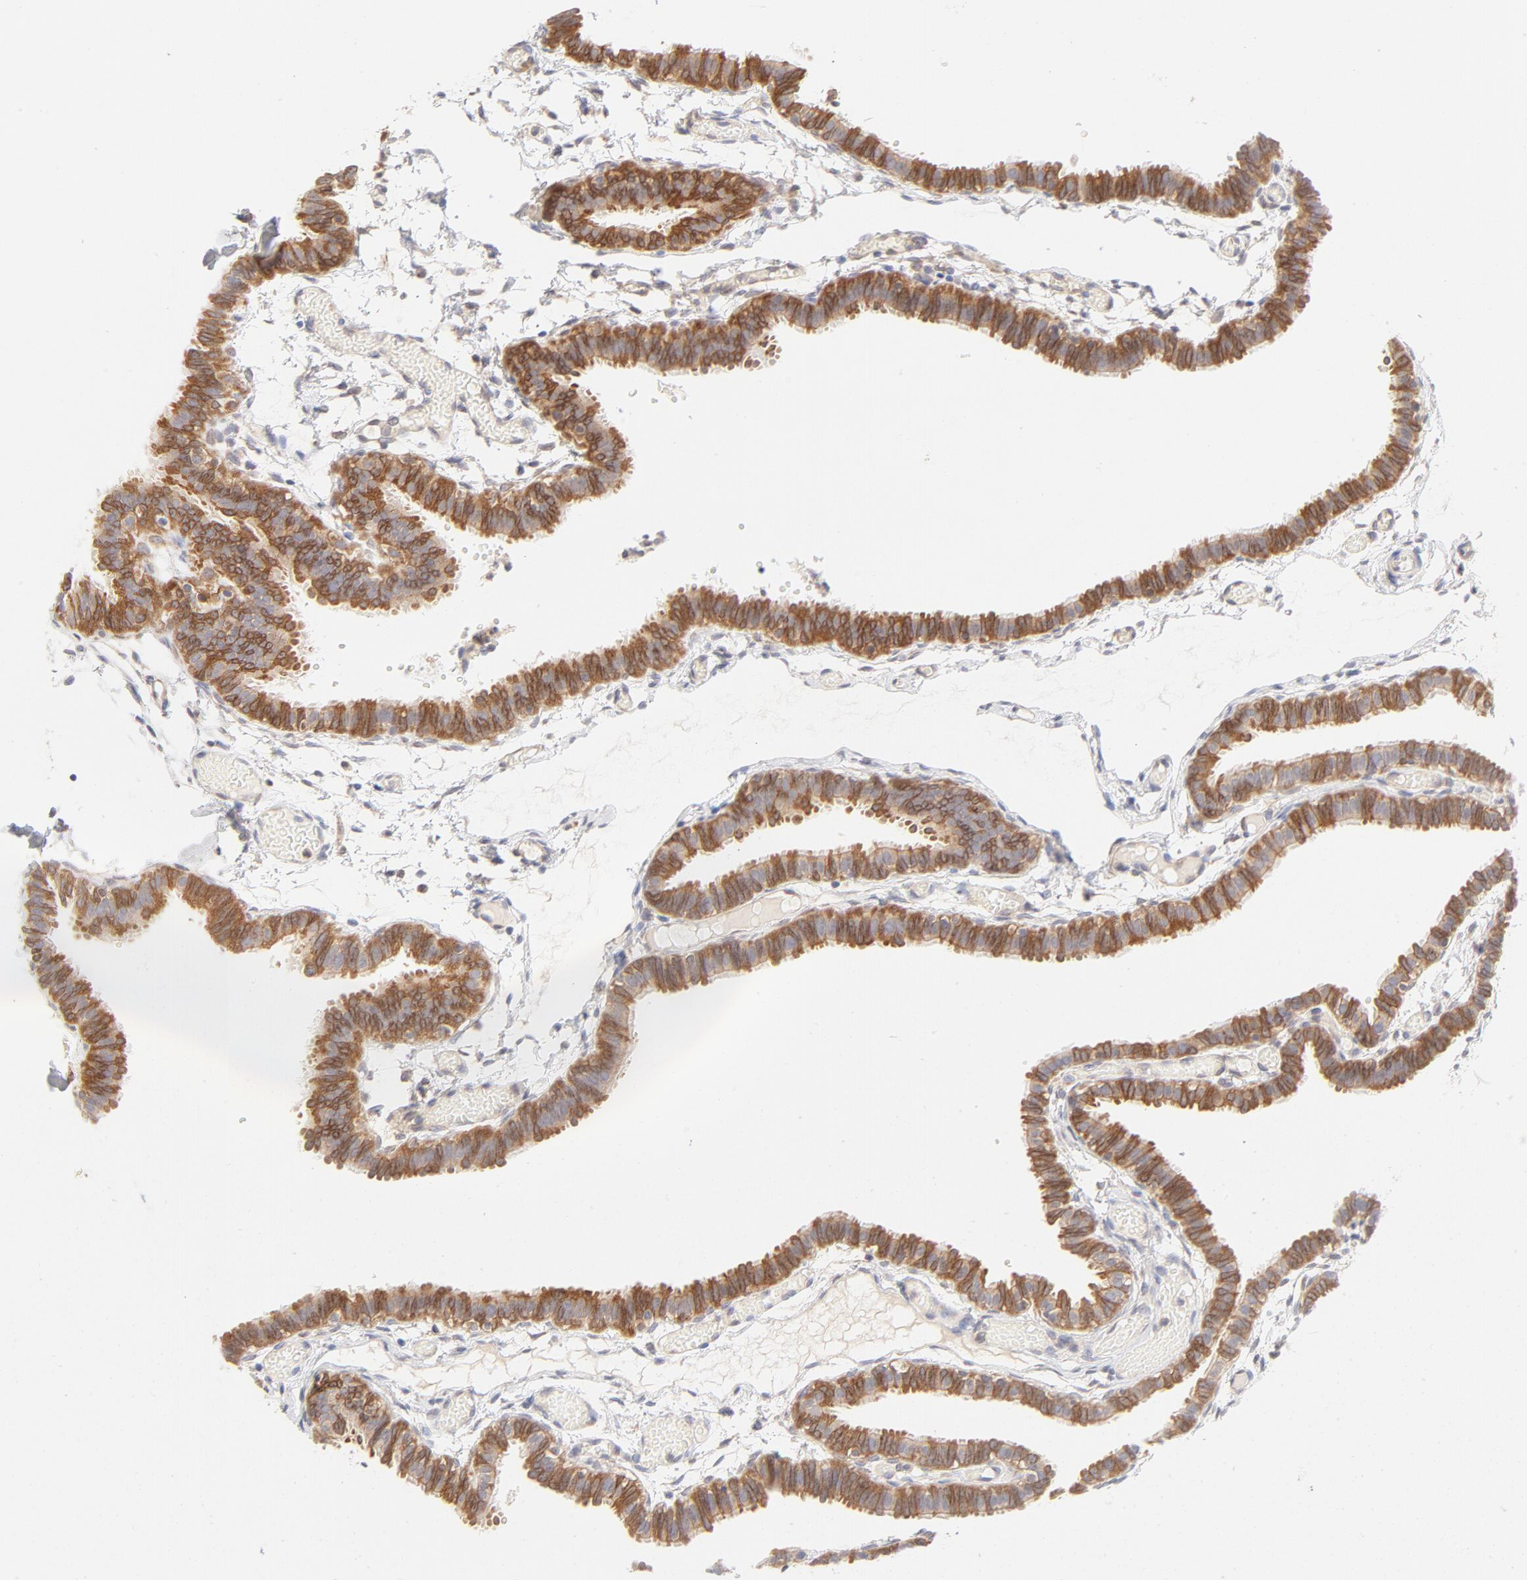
{"staining": {"intensity": "moderate", "quantity": ">75%", "location": "cytoplasmic/membranous"}, "tissue": "fallopian tube", "cell_type": "Glandular cells", "image_type": "normal", "snomed": [{"axis": "morphology", "description": "Normal tissue, NOS"}, {"axis": "topography", "description": "Fallopian tube"}], "caption": "The histopathology image exhibits a brown stain indicating the presence of a protein in the cytoplasmic/membranous of glandular cells in fallopian tube.", "gene": "RPS6KA1", "patient": {"sex": "female", "age": 29}}